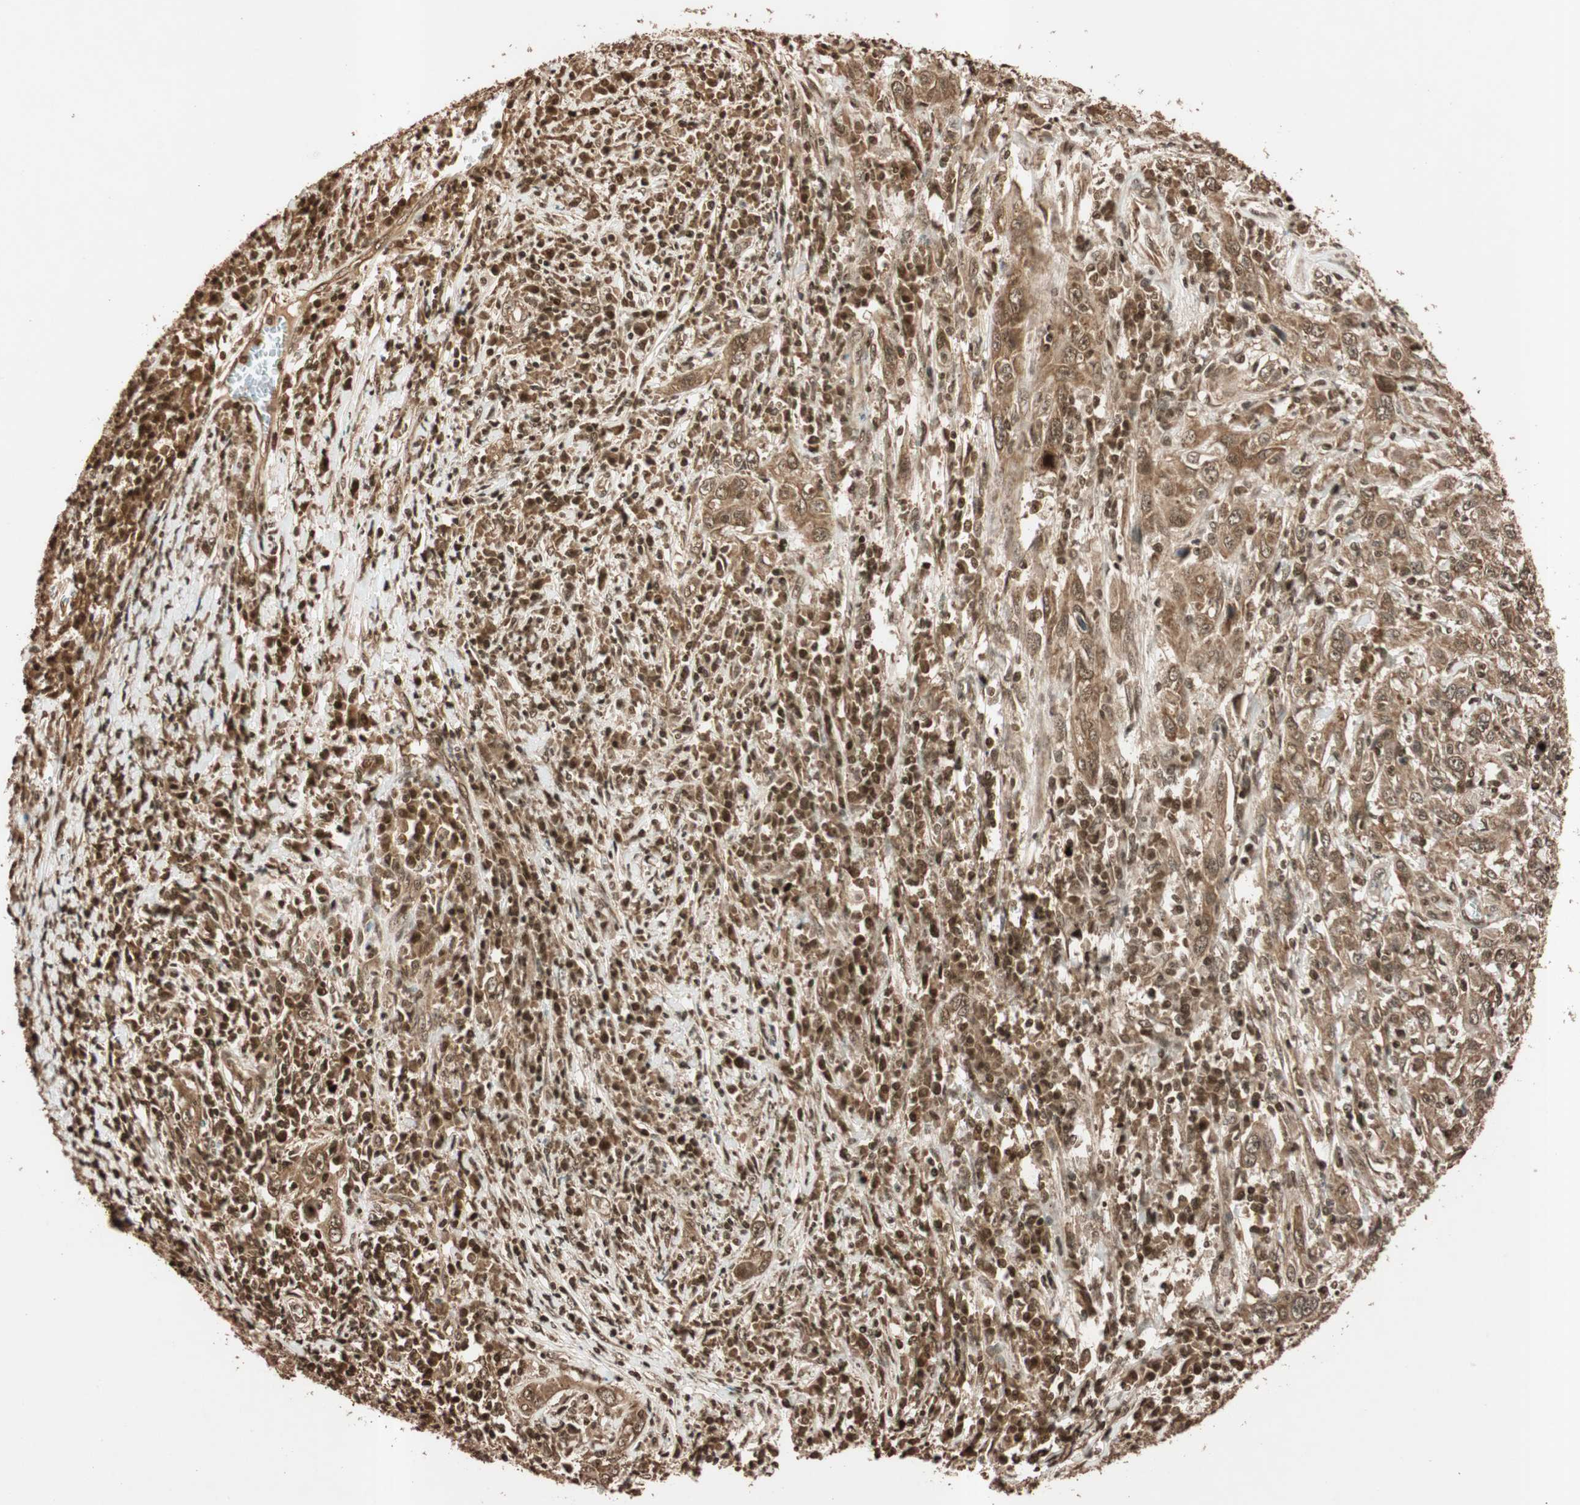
{"staining": {"intensity": "moderate", "quantity": ">75%", "location": "cytoplasmic/membranous"}, "tissue": "cervical cancer", "cell_type": "Tumor cells", "image_type": "cancer", "snomed": [{"axis": "morphology", "description": "Squamous cell carcinoma, NOS"}, {"axis": "topography", "description": "Cervix"}], "caption": "DAB (3,3'-diaminobenzidine) immunohistochemical staining of cervical cancer shows moderate cytoplasmic/membranous protein positivity in approximately >75% of tumor cells. The protein is stained brown, and the nuclei are stained in blue (DAB IHC with brightfield microscopy, high magnification).", "gene": "ALKBH5", "patient": {"sex": "female", "age": 46}}